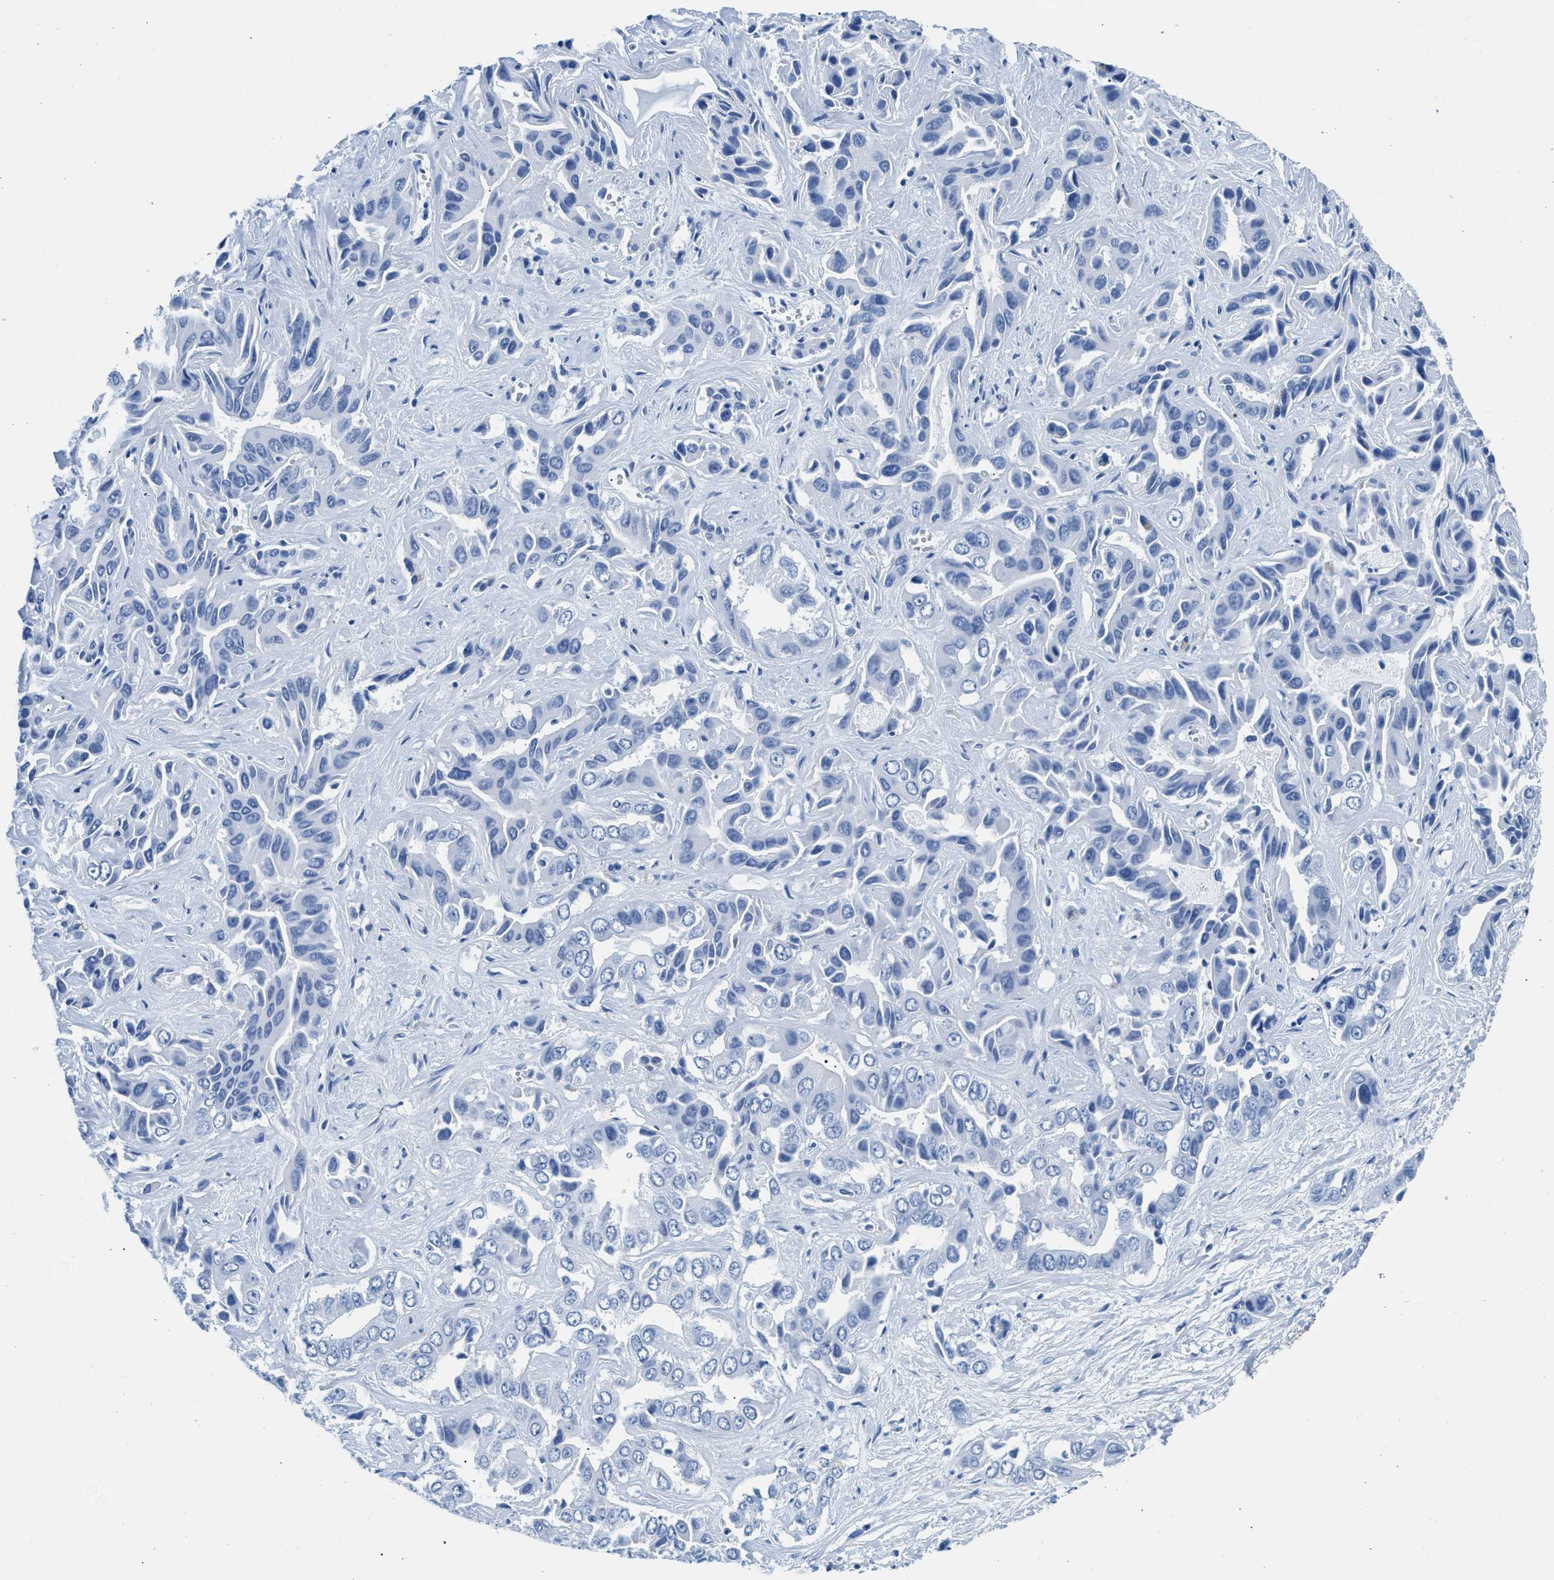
{"staining": {"intensity": "negative", "quantity": "none", "location": "none"}, "tissue": "liver cancer", "cell_type": "Tumor cells", "image_type": "cancer", "snomed": [{"axis": "morphology", "description": "Cholangiocarcinoma"}, {"axis": "topography", "description": "Liver"}], "caption": "This is an immunohistochemistry photomicrograph of liver cancer. There is no expression in tumor cells.", "gene": "CPS1", "patient": {"sex": "female", "age": 52}}